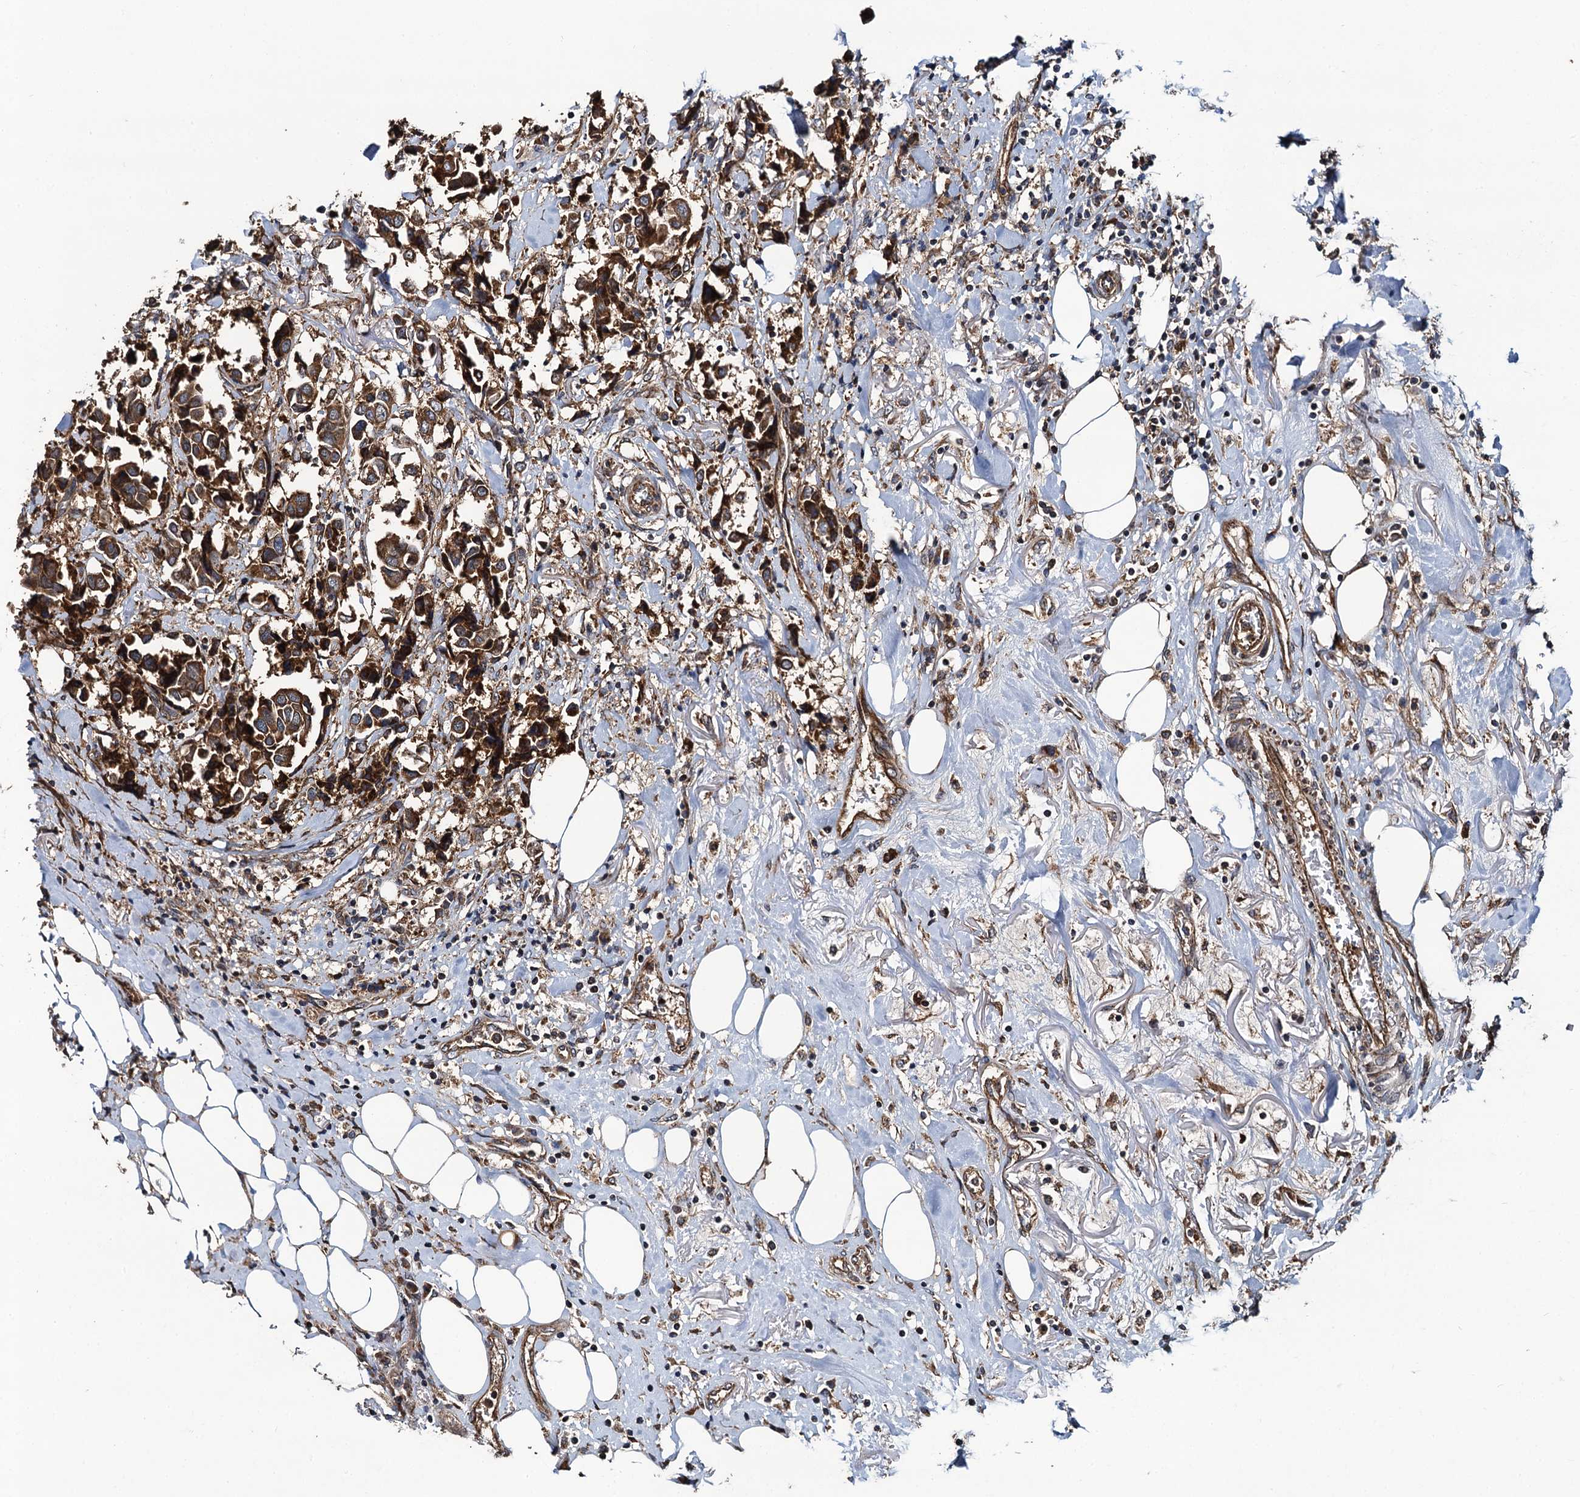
{"staining": {"intensity": "strong", "quantity": ">75%", "location": "cytoplasmic/membranous"}, "tissue": "breast cancer", "cell_type": "Tumor cells", "image_type": "cancer", "snomed": [{"axis": "morphology", "description": "Duct carcinoma"}, {"axis": "topography", "description": "Breast"}], "caption": "Human invasive ductal carcinoma (breast) stained for a protein (brown) demonstrates strong cytoplasmic/membranous positive staining in about >75% of tumor cells.", "gene": "NEK1", "patient": {"sex": "female", "age": 80}}